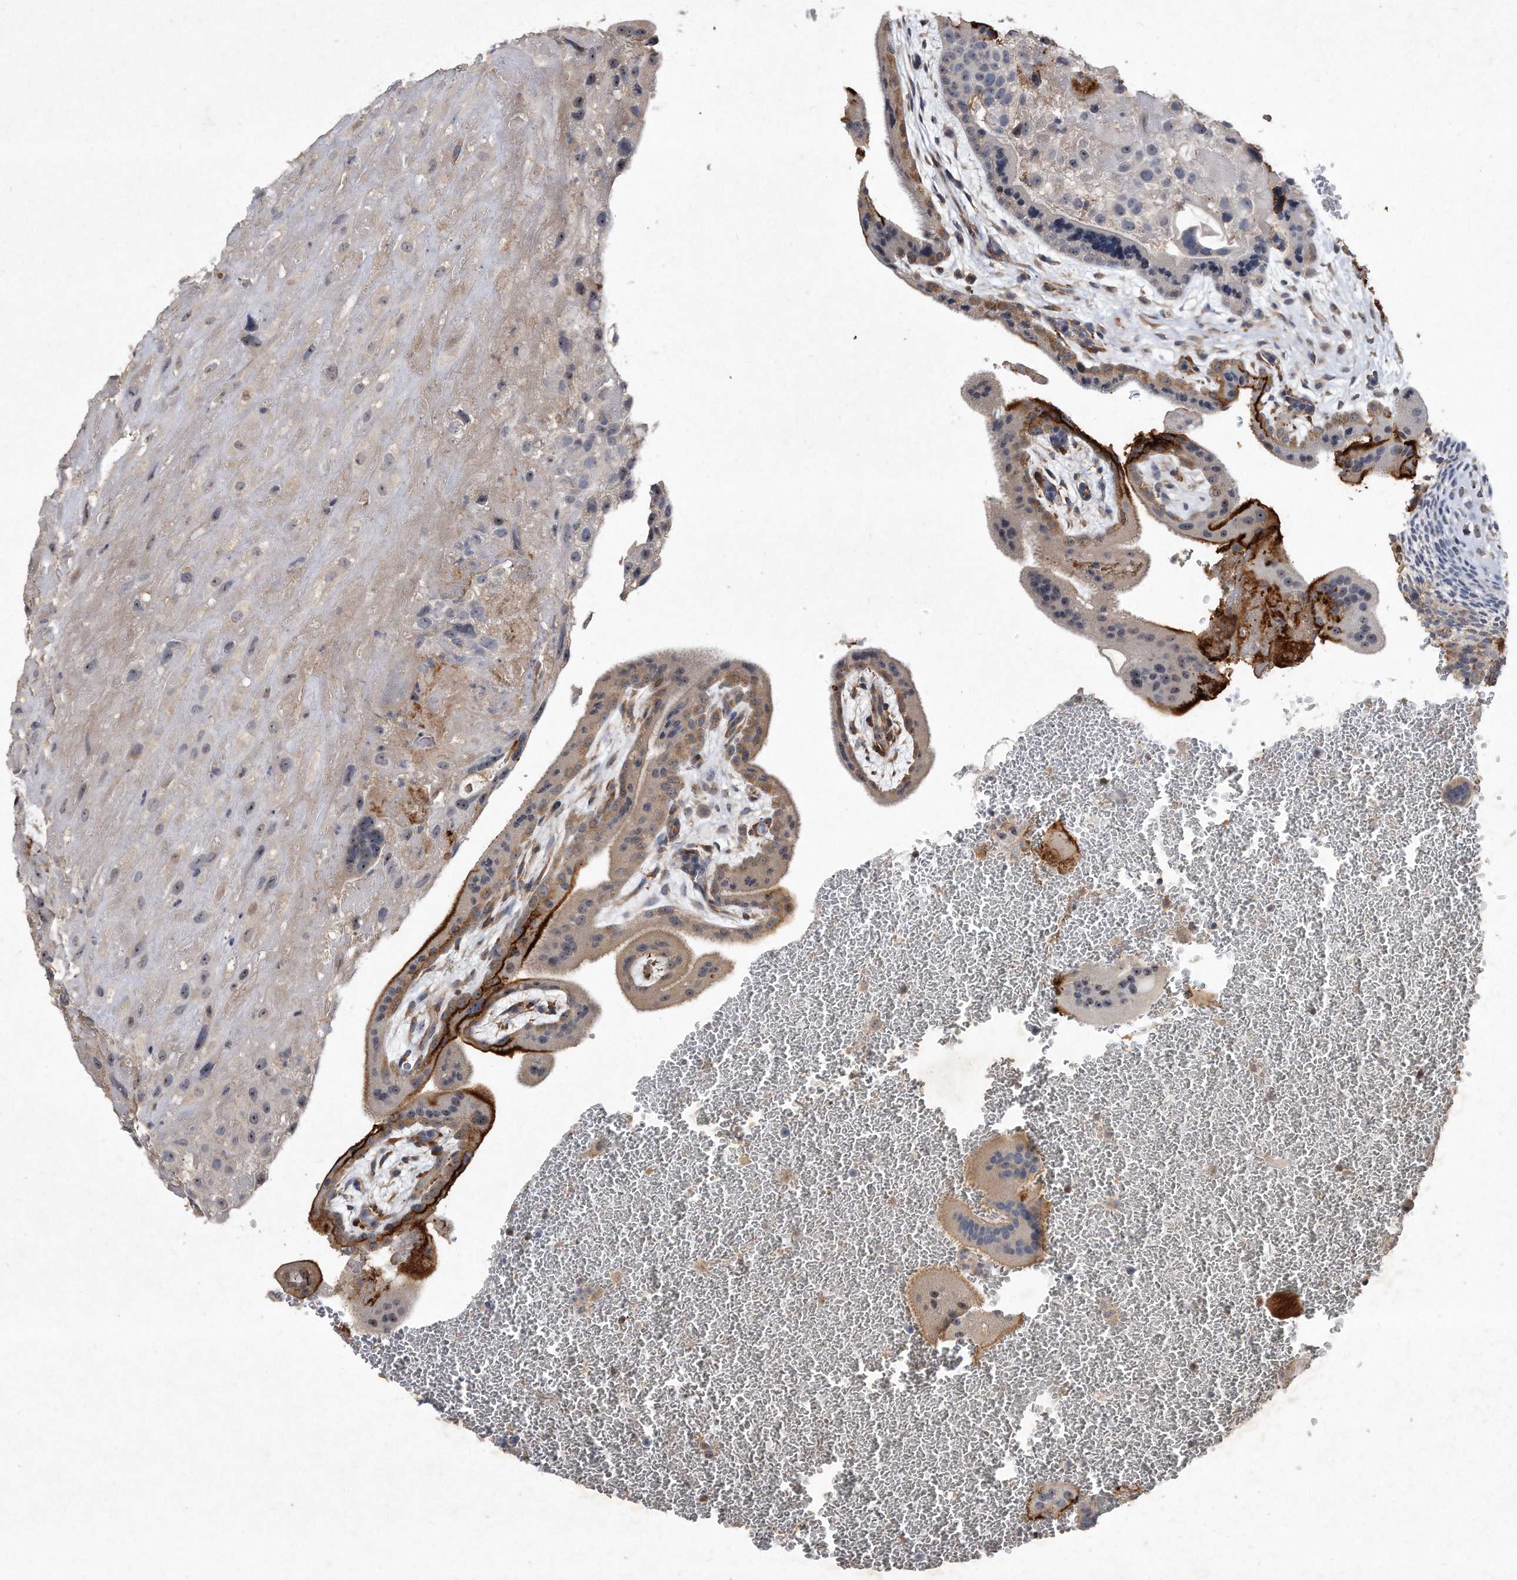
{"staining": {"intensity": "weak", "quantity": "<25%", "location": "nuclear"}, "tissue": "placenta", "cell_type": "Decidual cells", "image_type": "normal", "snomed": [{"axis": "morphology", "description": "Normal tissue, NOS"}, {"axis": "topography", "description": "Placenta"}], "caption": "An IHC micrograph of unremarkable placenta is shown. There is no staining in decidual cells of placenta. Brightfield microscopy of IHC stained with DAB (3,3'-diaminobenzidine) (brown) and hematoxylin (blue), captured at high magnification.", "gene": "PGBD2", "patient": {"sex": "female", "age": 35}}